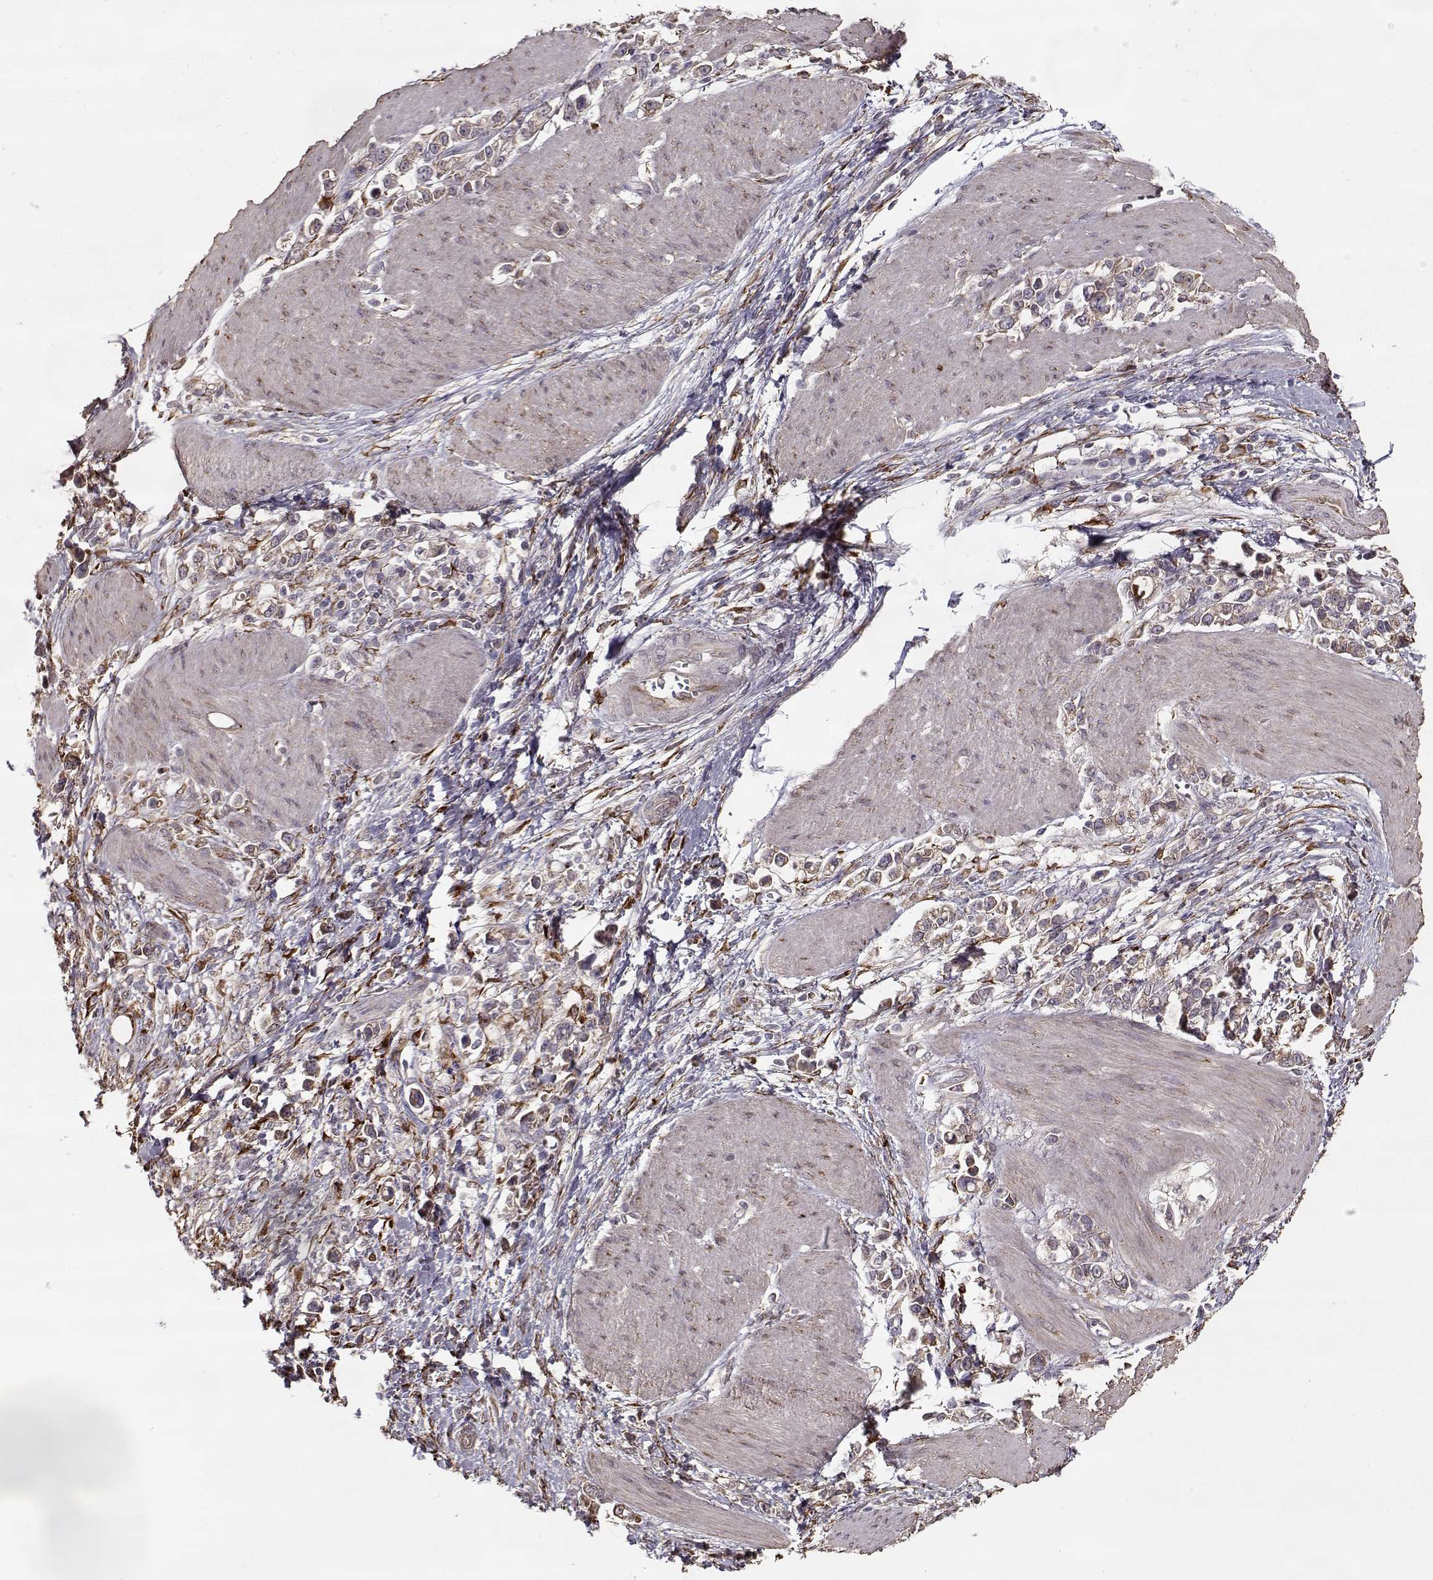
{"staining": {"intensity": "moderate", "quantity": ">75%", "location": "cytoplasmic/membranous"}, "tissue": "stomach cancer", "cell_type": "Tumor cells", "image_type": "cancer", "snomed": [{"axis": "morphology", "description": "Adenocarcinoma, NOS"}, {"axis": "topography", "description": "Stomach"}], "caption": "IHC of adenocarcinoma (stomach) demonstrates medium levels of moderate cytoplasmic/membranous staining in about >75% of tumor cells.", "gene": "IMMP1L", "patient": {"sex": "male", "age": 63}}